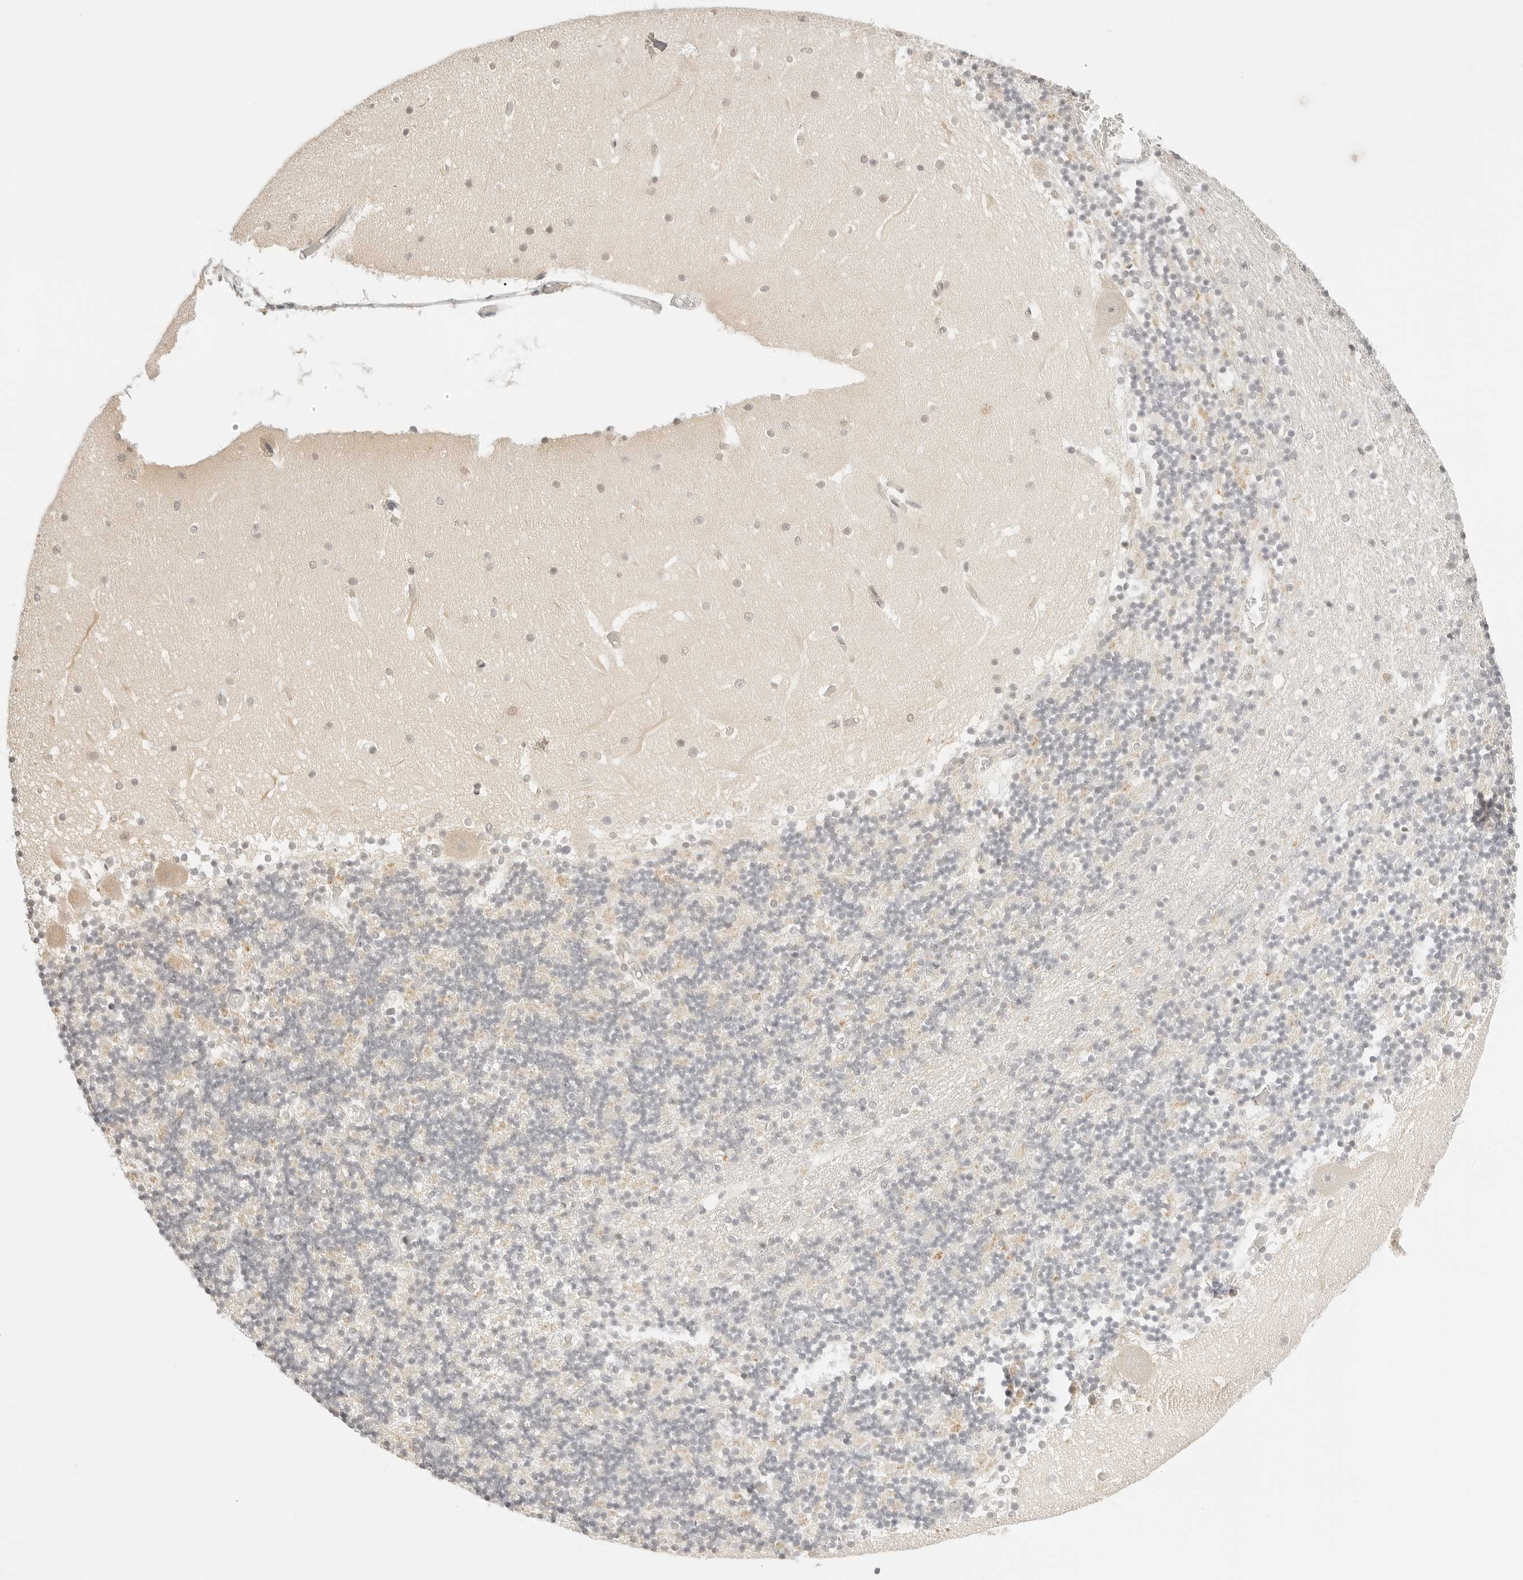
{"staining": {"intensity": "negative", "quantity": "none", "location": "none"}, "tissue": "cerebellum", "cell_type": "Cells in granular layer", "image_type": "normal", "snomed": [{"axis": "morphology", "description": "Normal tissue, NOS"}, {"axis": "topography", "description": "Cerebellum"}], "caption": "A micrograph of cerebellum stained for a protein demonstrates no brown staining in cells in granular layer. (DAB immunohistochemistry (IHC) with hematoxylin counter stain).", "gene": "SEPTIN4", "patient": {"sex": "female", "age": 28}}